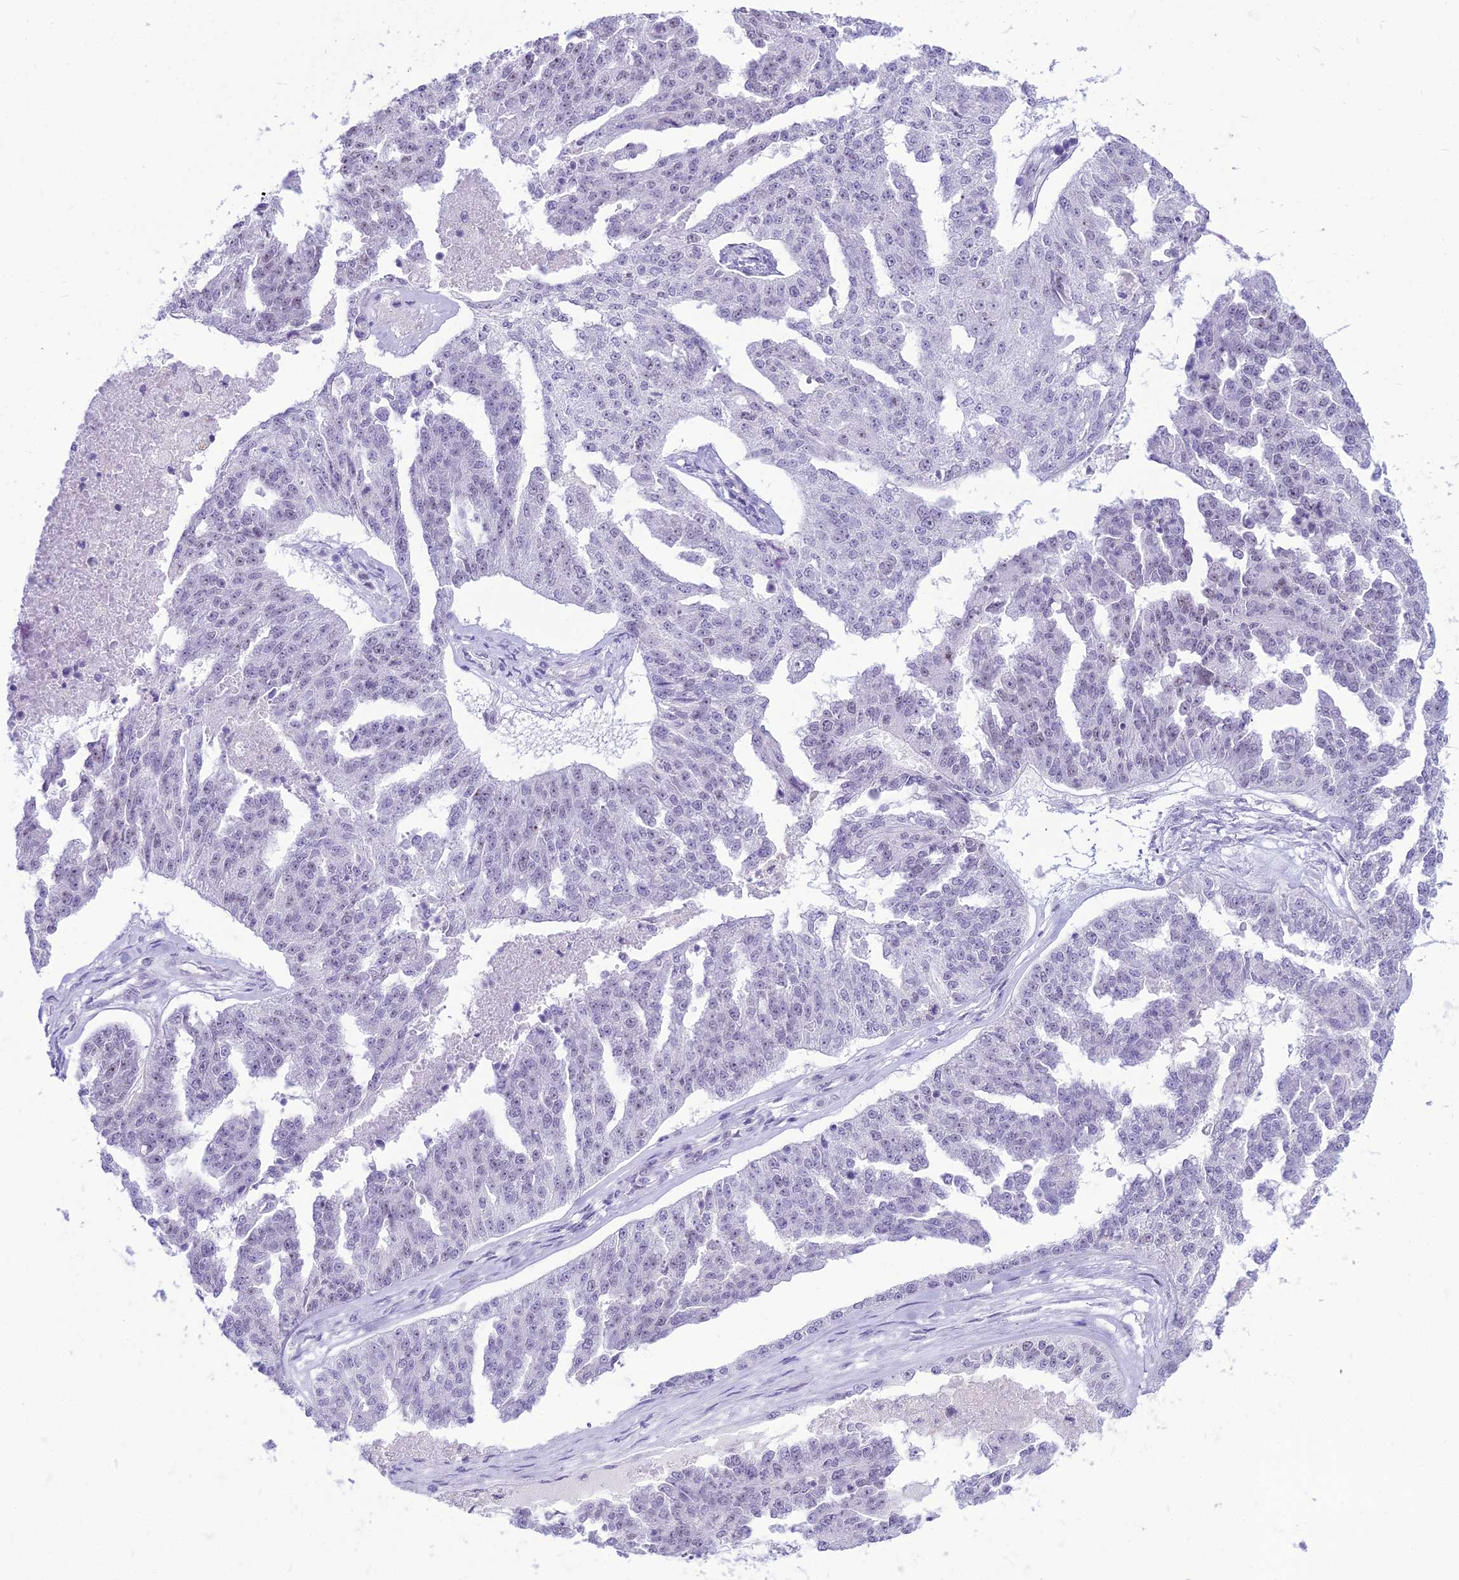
{"staining": {"intensity": "negative", "quantity": "none", "location": "none"}, "tissue": "ovarian cancer", "cell_type": "Tumor cells", "image_type": "cancer", "snomed": [{"axis": "morphology", "description": "Cystadenocarcinoma, serous, NOS"}, {"axis": "topography", "description": "Ovary"}], "caption": "Ovarian cancer (serous cystadenocarcinoma) was stained to show a protein in brown. There is no significant positivity in tumor cells.", "gene": "DHX40", "patient": {"sex": "female", "age": 58}}